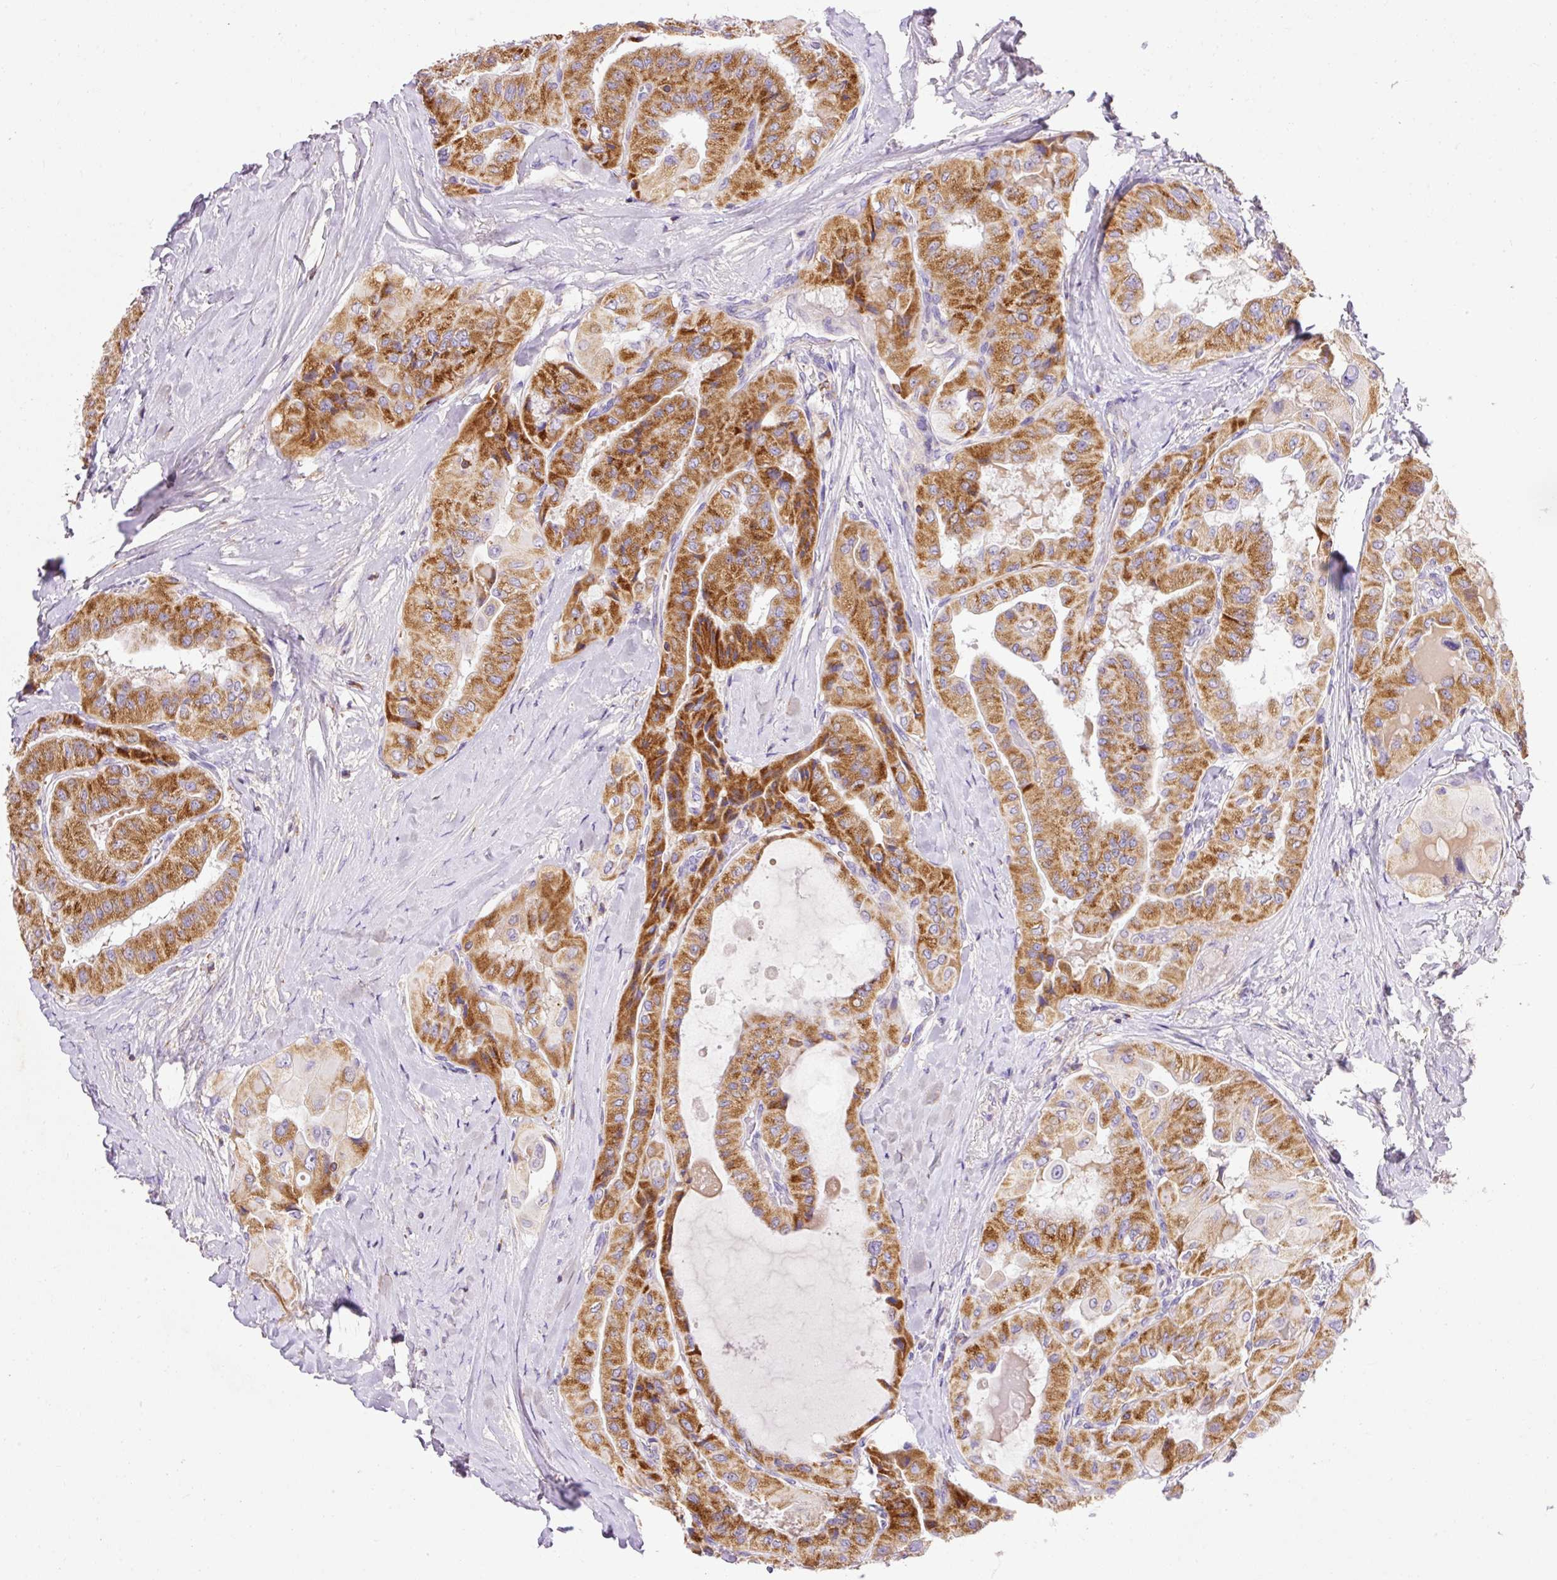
{"staining": {"intensity": "strong", "quantity": ">75%", "location": "cytoplasmic/membranous"}, "tissue": "thyroid cancer", "cell_type": "Tumor cells", "image_type": "cancer", "snomed": [{"axis": "morphology", "description": "Normal tissue, NOS"}, {"axis": "morphology", "description": "Papillary adenocarcinoma, NOS"}, {"axis": "topography", "description": "Thyroid gland"}], "caption": "Immunohistochemical staining of human thyroid cancer displays high levels of strong cytoplasmic/membranous expression in about >75% of tumor cells.", "gene": "IMMT", "patient": {"sex": "female", "age": 59}}